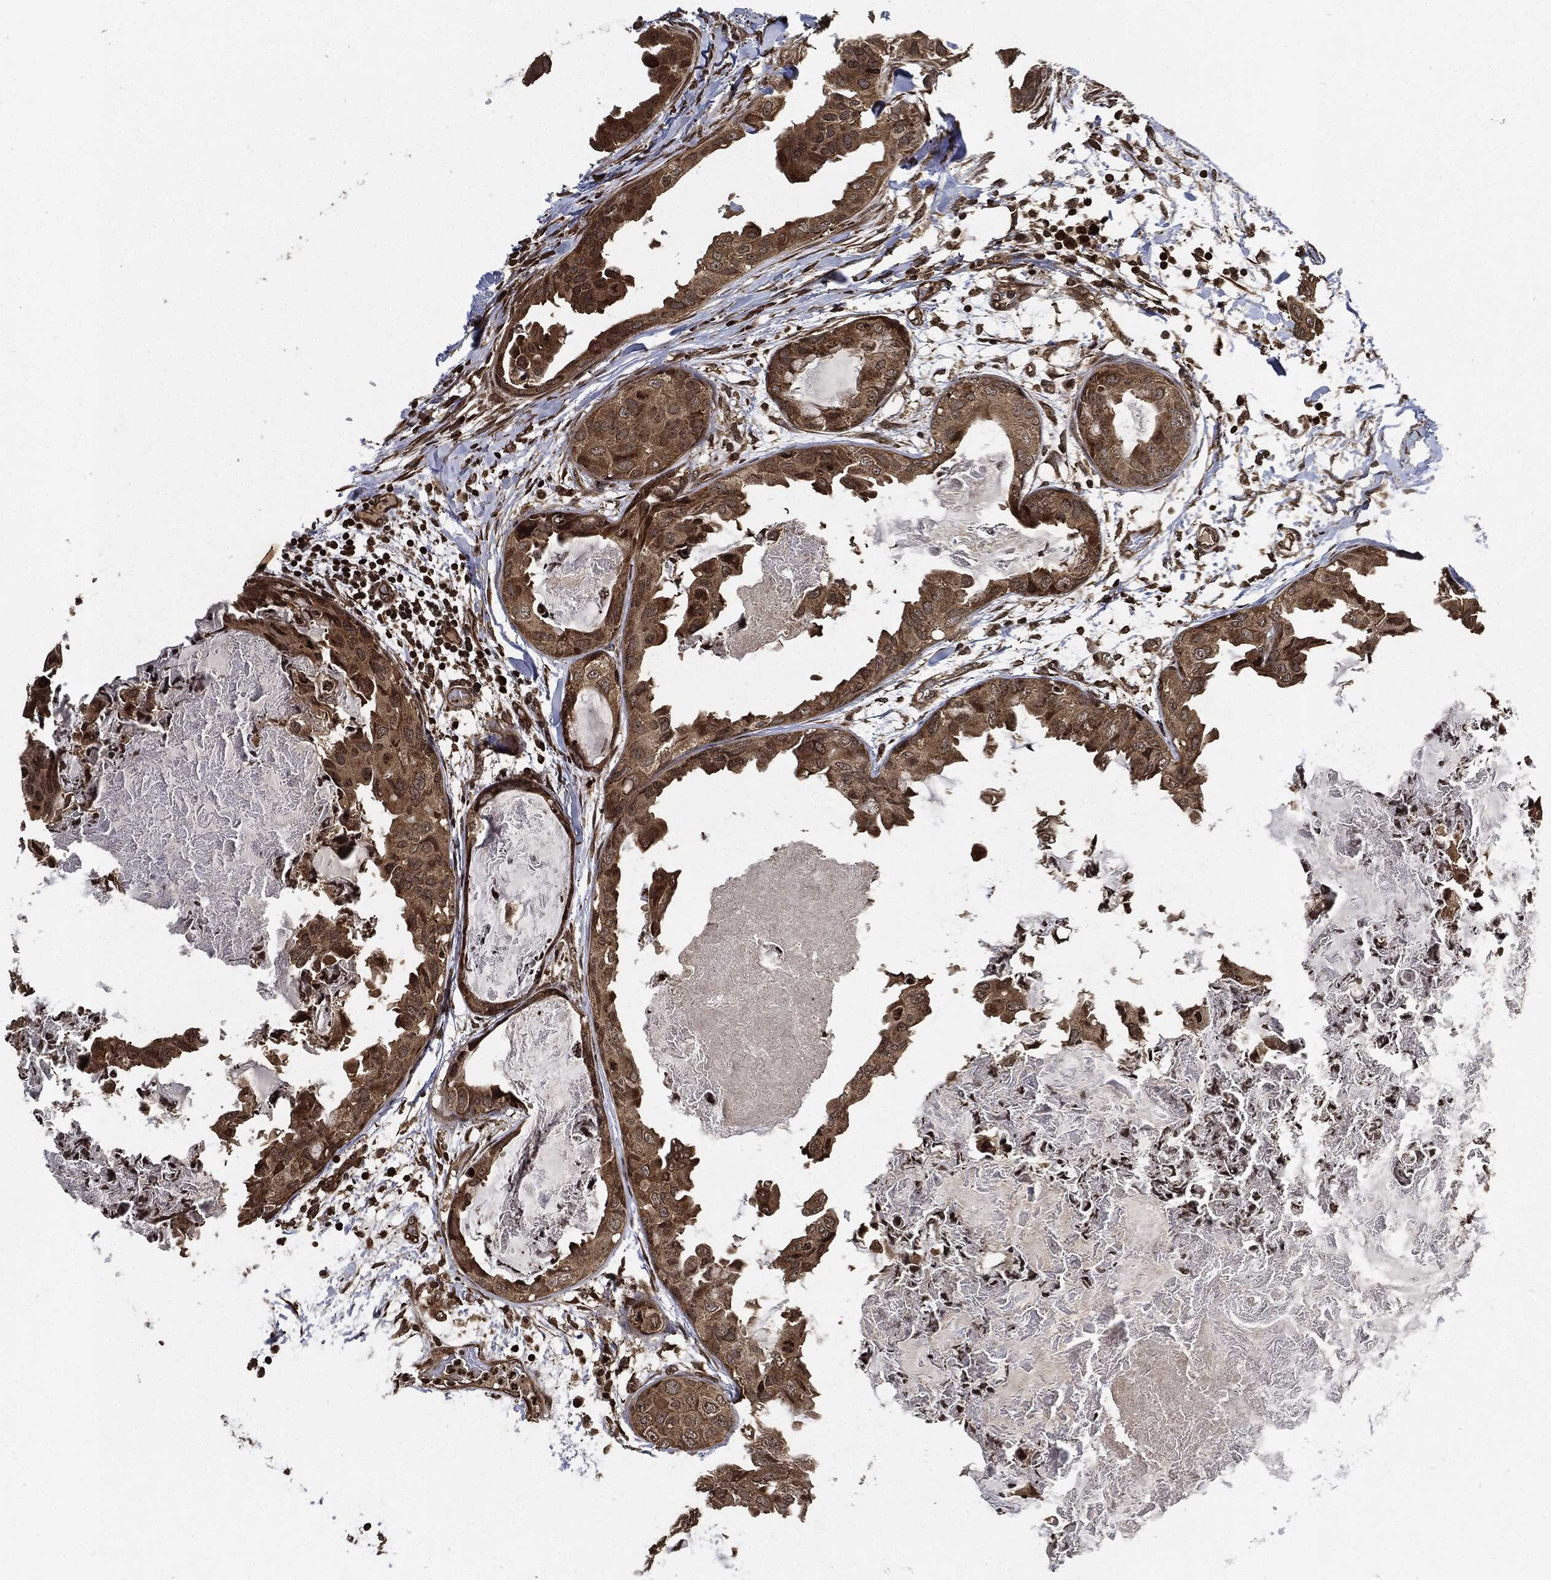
{"staining": {"intensity": "moderate", "quantity": ">75%", "location": "cytoplasmic/membranous"}, "tissue": "breast cancer", "cell_type": "Tumor cells", "image_type": "cancer", "snomed": [{"axis": "morphology", "description": "Normal tissue, NOS"}, {"axis": "morphology", "description": "Duct carcinoma"}, {"axis": "topography", "description": "Breast"}], "caption": "Immunohistochemistry of breast invasive ductal carcinoma displays medium levels of moderate cytoplasmic/membranous expression in approximately >75% of tumor cells.", "gene": "PDK1", "patient": {"sex": "female", "age": 40}}